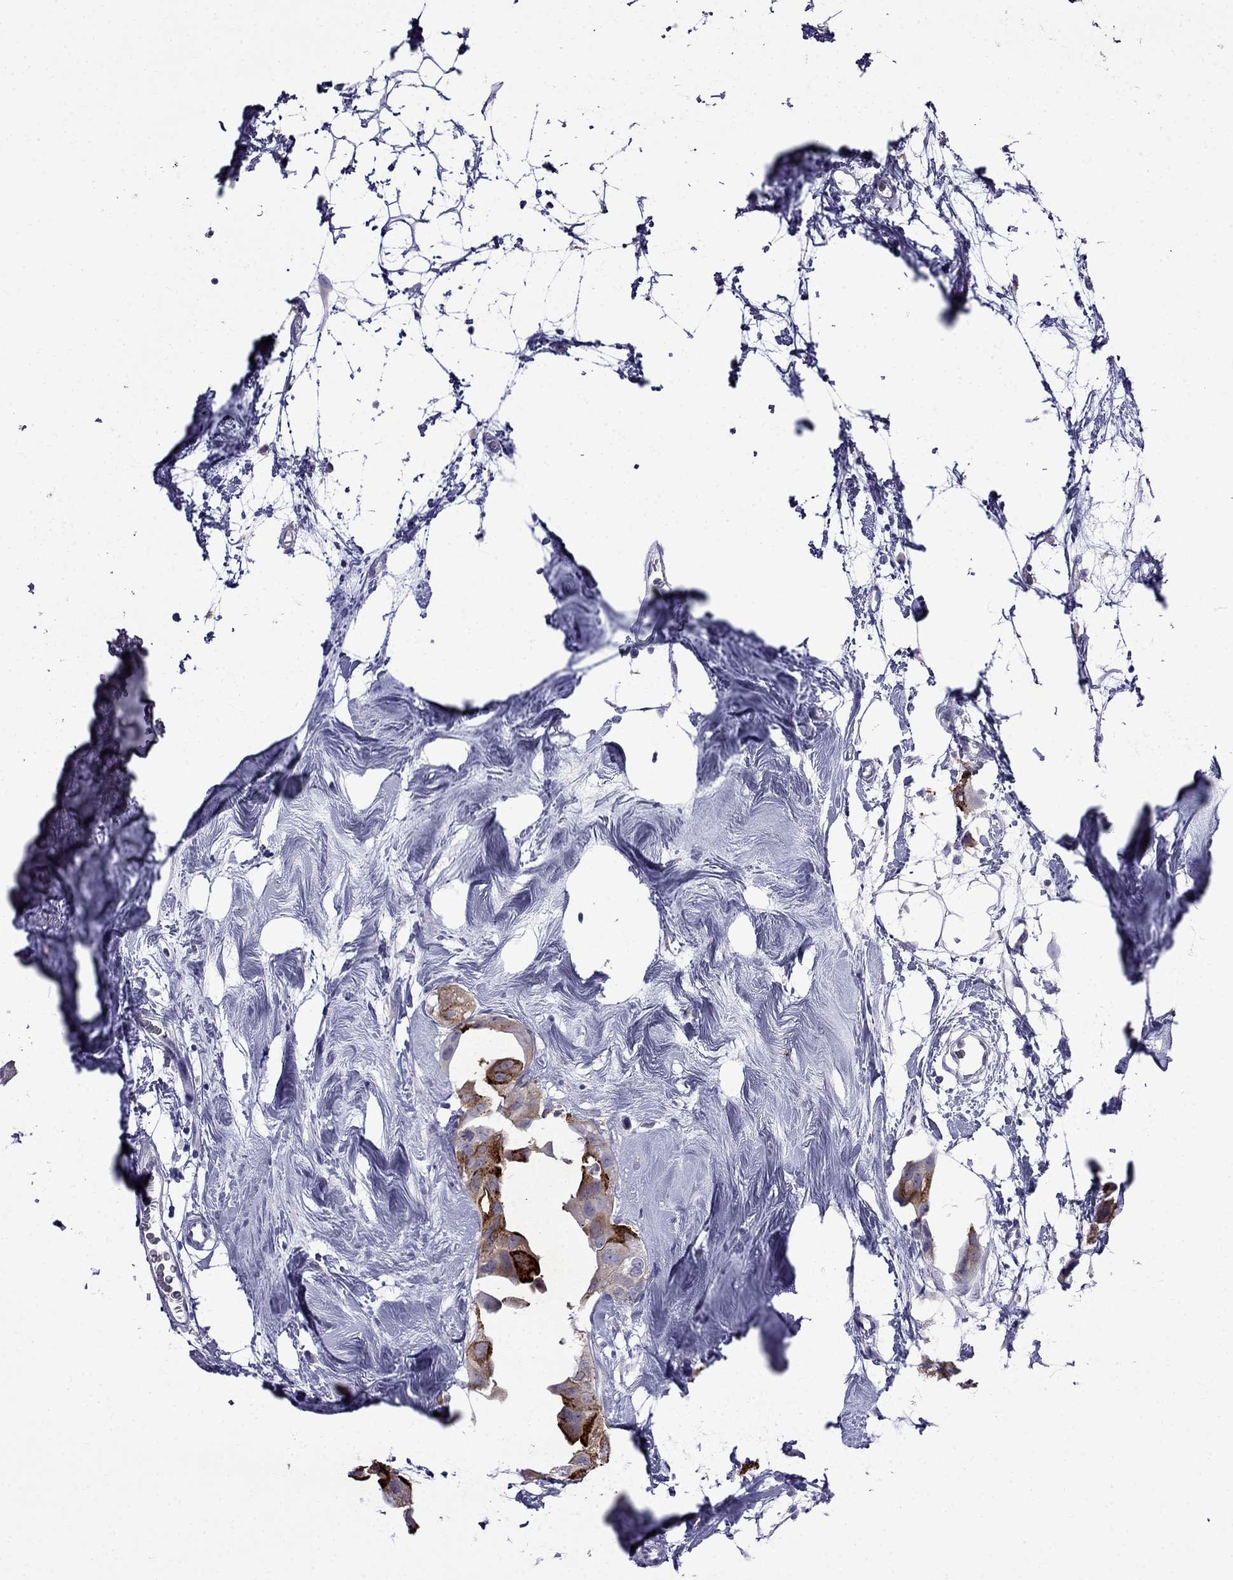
{"staining": {"intensity": "strong", "quantity": "<25%", "location": "cytoplasmic/membranous"}, "tissue": "breast cancer", "cell_type": "Tumor cells", "image_type": "cancer", "snomed": [{"axis": "morphology", "description": "Normal tissue, NOS"}, {"axis": "morphology", "description": "Duct carcinoma"}, {"axis": "topography", "description": "Breast"}], "caption": "Approximately <25% of tumor cells in human breast cancer (invasive ductal carcinoma) demonstrate strong cytoplasmic/membranous protein expression as visualized by brown immunohistochemical staining.", "gene": "MGP", "patient": {"sex": "female", "age": 40}}